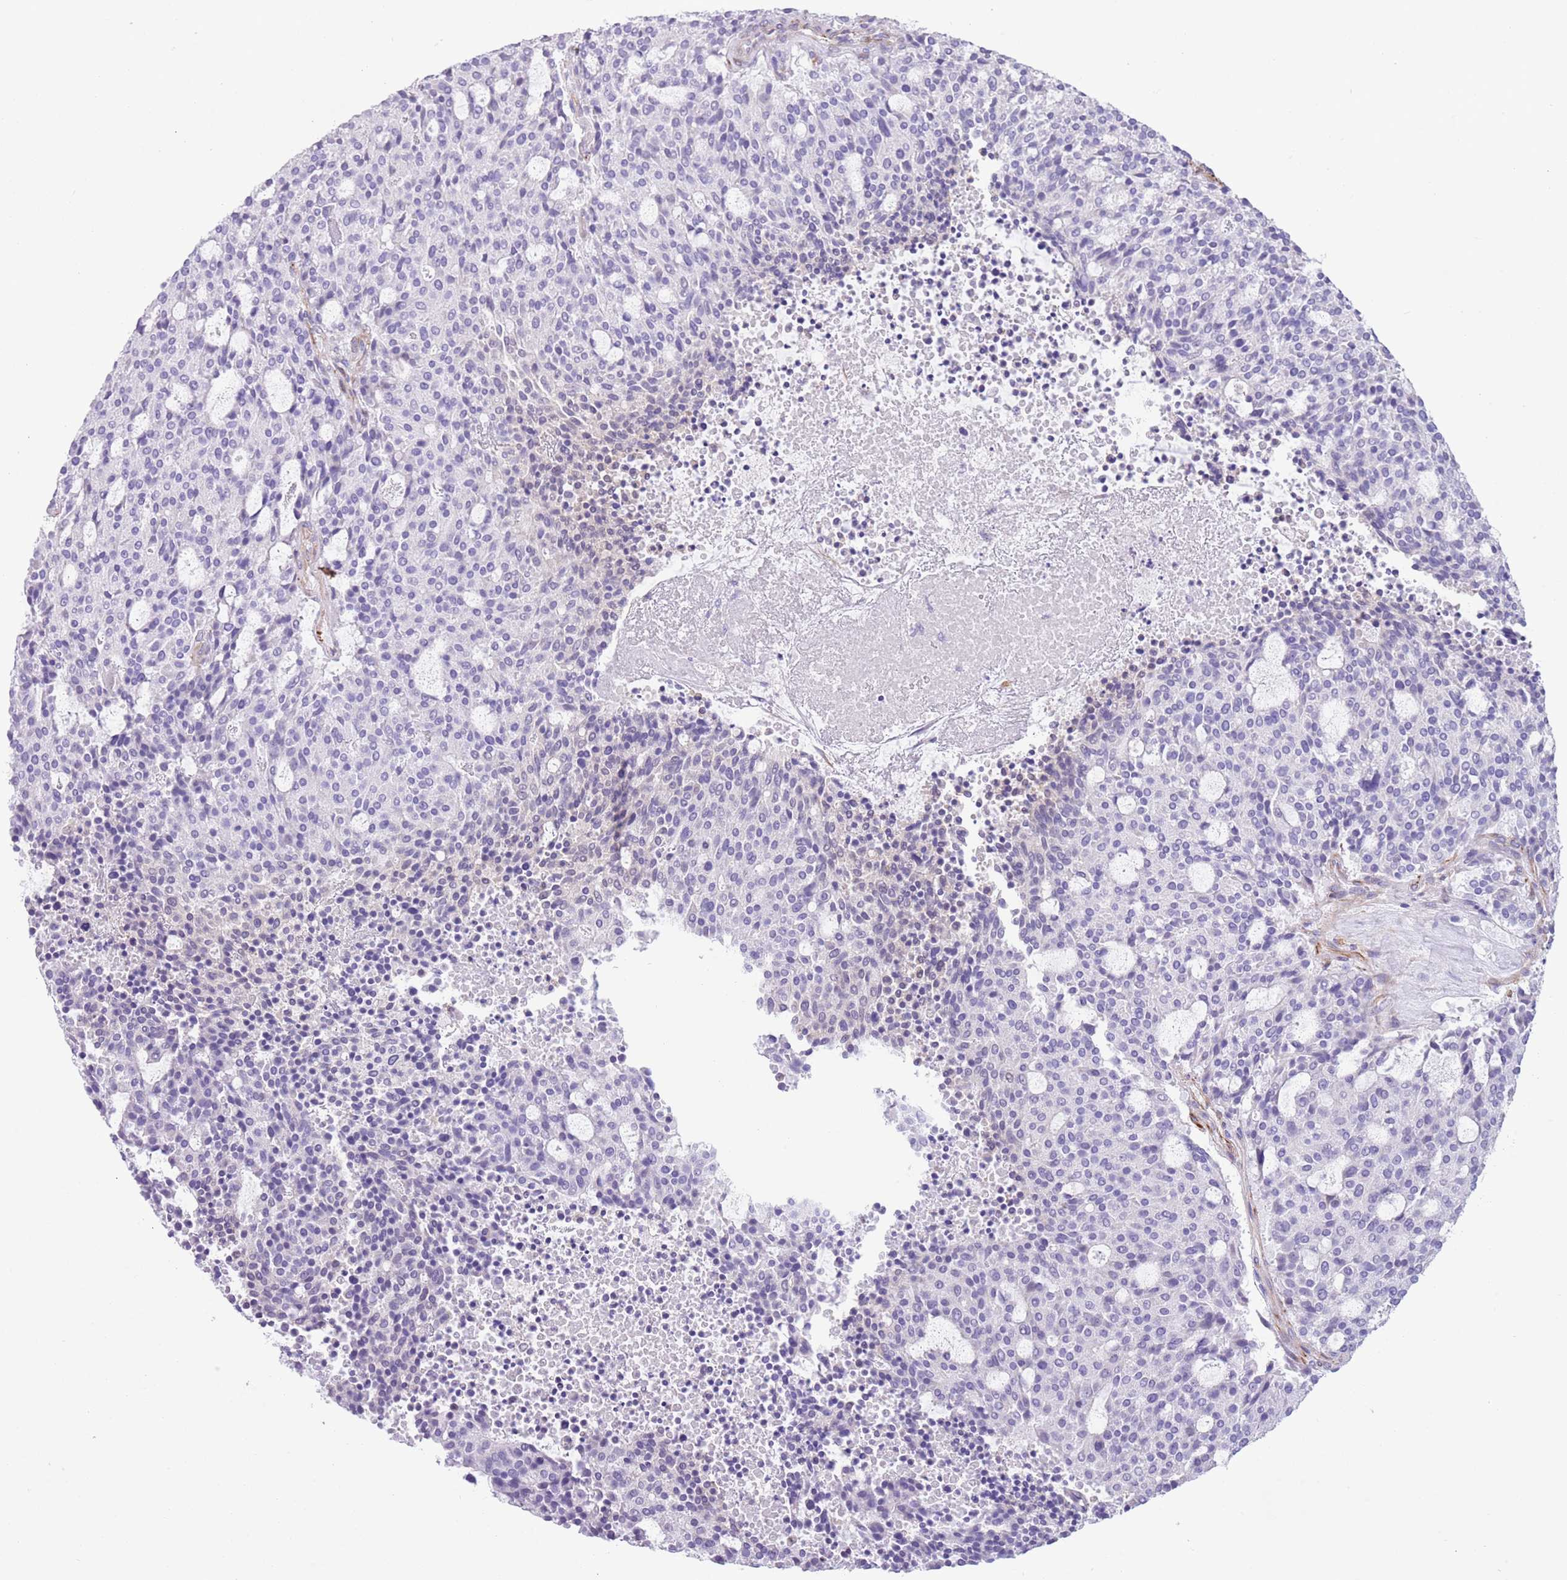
{"staining": {"intensity": "negative", "quantity": "none", "location": "none"}, "tissue": "carcinoid", "cell_type": "Tumor cells", "image_type": "cancer", "snomed": [{"axis": "morphology", "description": "Carcinoid, malignant, NOS"}, {"axis": "topography", "description": "Pancreas"}], "caption": "Immunohistochemistry image of neoplastic tissue: human carcinoid stained with DAB shows no significant protein expression in tumor cells. (DAB (3,3'-diaminobenzidine) immunohistochemistry (IHC) with hematoxylin counter stain).", "gene": "TSGA13", "patient": {"sex": "female", "age": 54}}